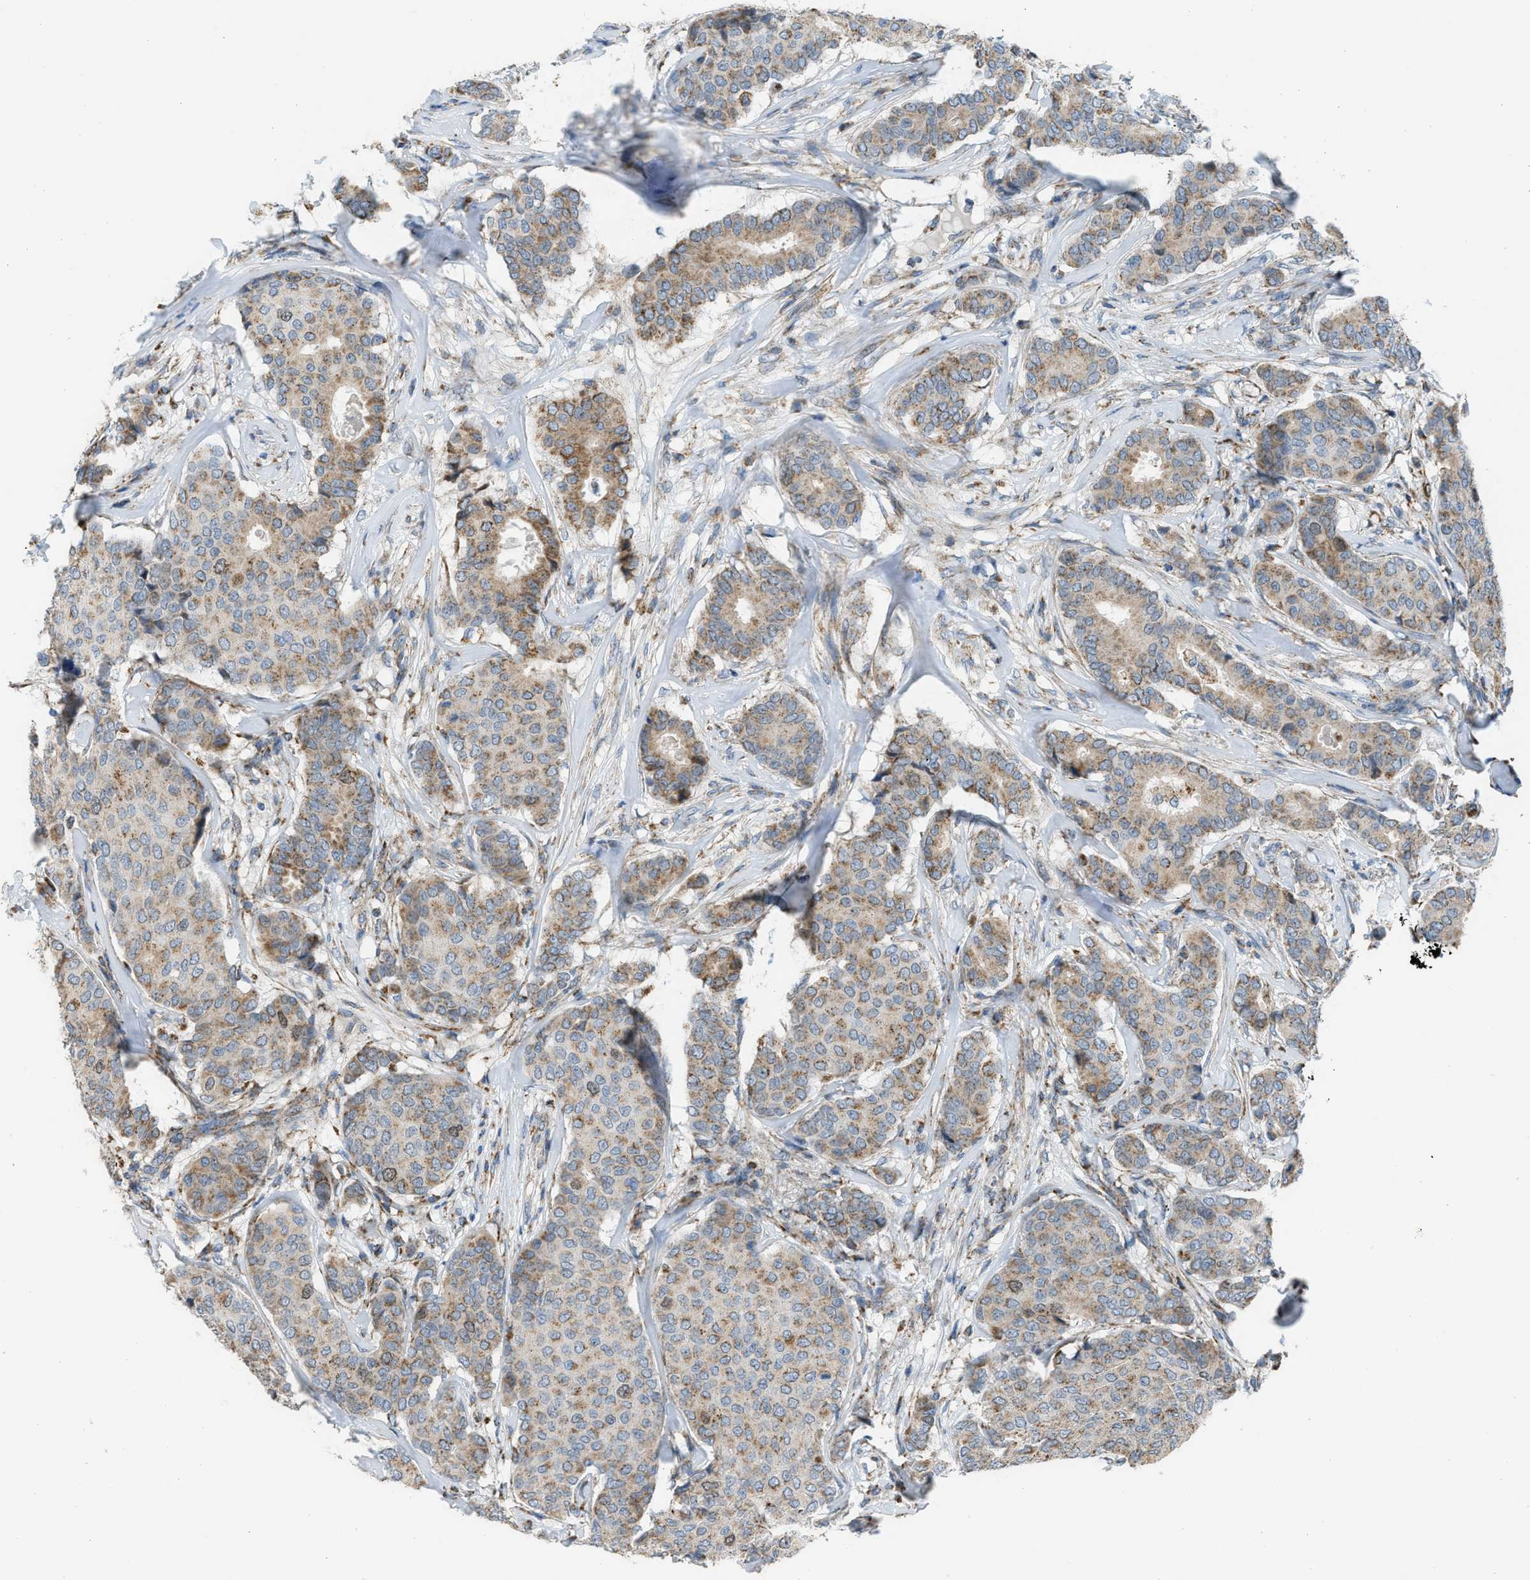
{"staining": {"intensity": "moderate", "quantity": ">75%", "location": "cytoplasmic/membranous"}, "tissue": "breast cancer", "cell_type": "Tumor cells", "image_type": "cancer", "snomed": [{"axis": "morphology", "description": "Duct carcinoma"}, {"axis": "topography", "description": "Breast"}], "caption": "Brown immunohistochemical staining in human breast intraductal carcinoma exhibits moderate cytoplasmic/membranous staining in about >75% of tumor cells. The protein of interest is stained brown, and the nuclei are stained in blue (DAB (3,3'-diaminobenzidine) IHC with brightfield microscopy, high magnification).", "gene": "SMIM20", "patient": {"sex": "female", "age": 75}}